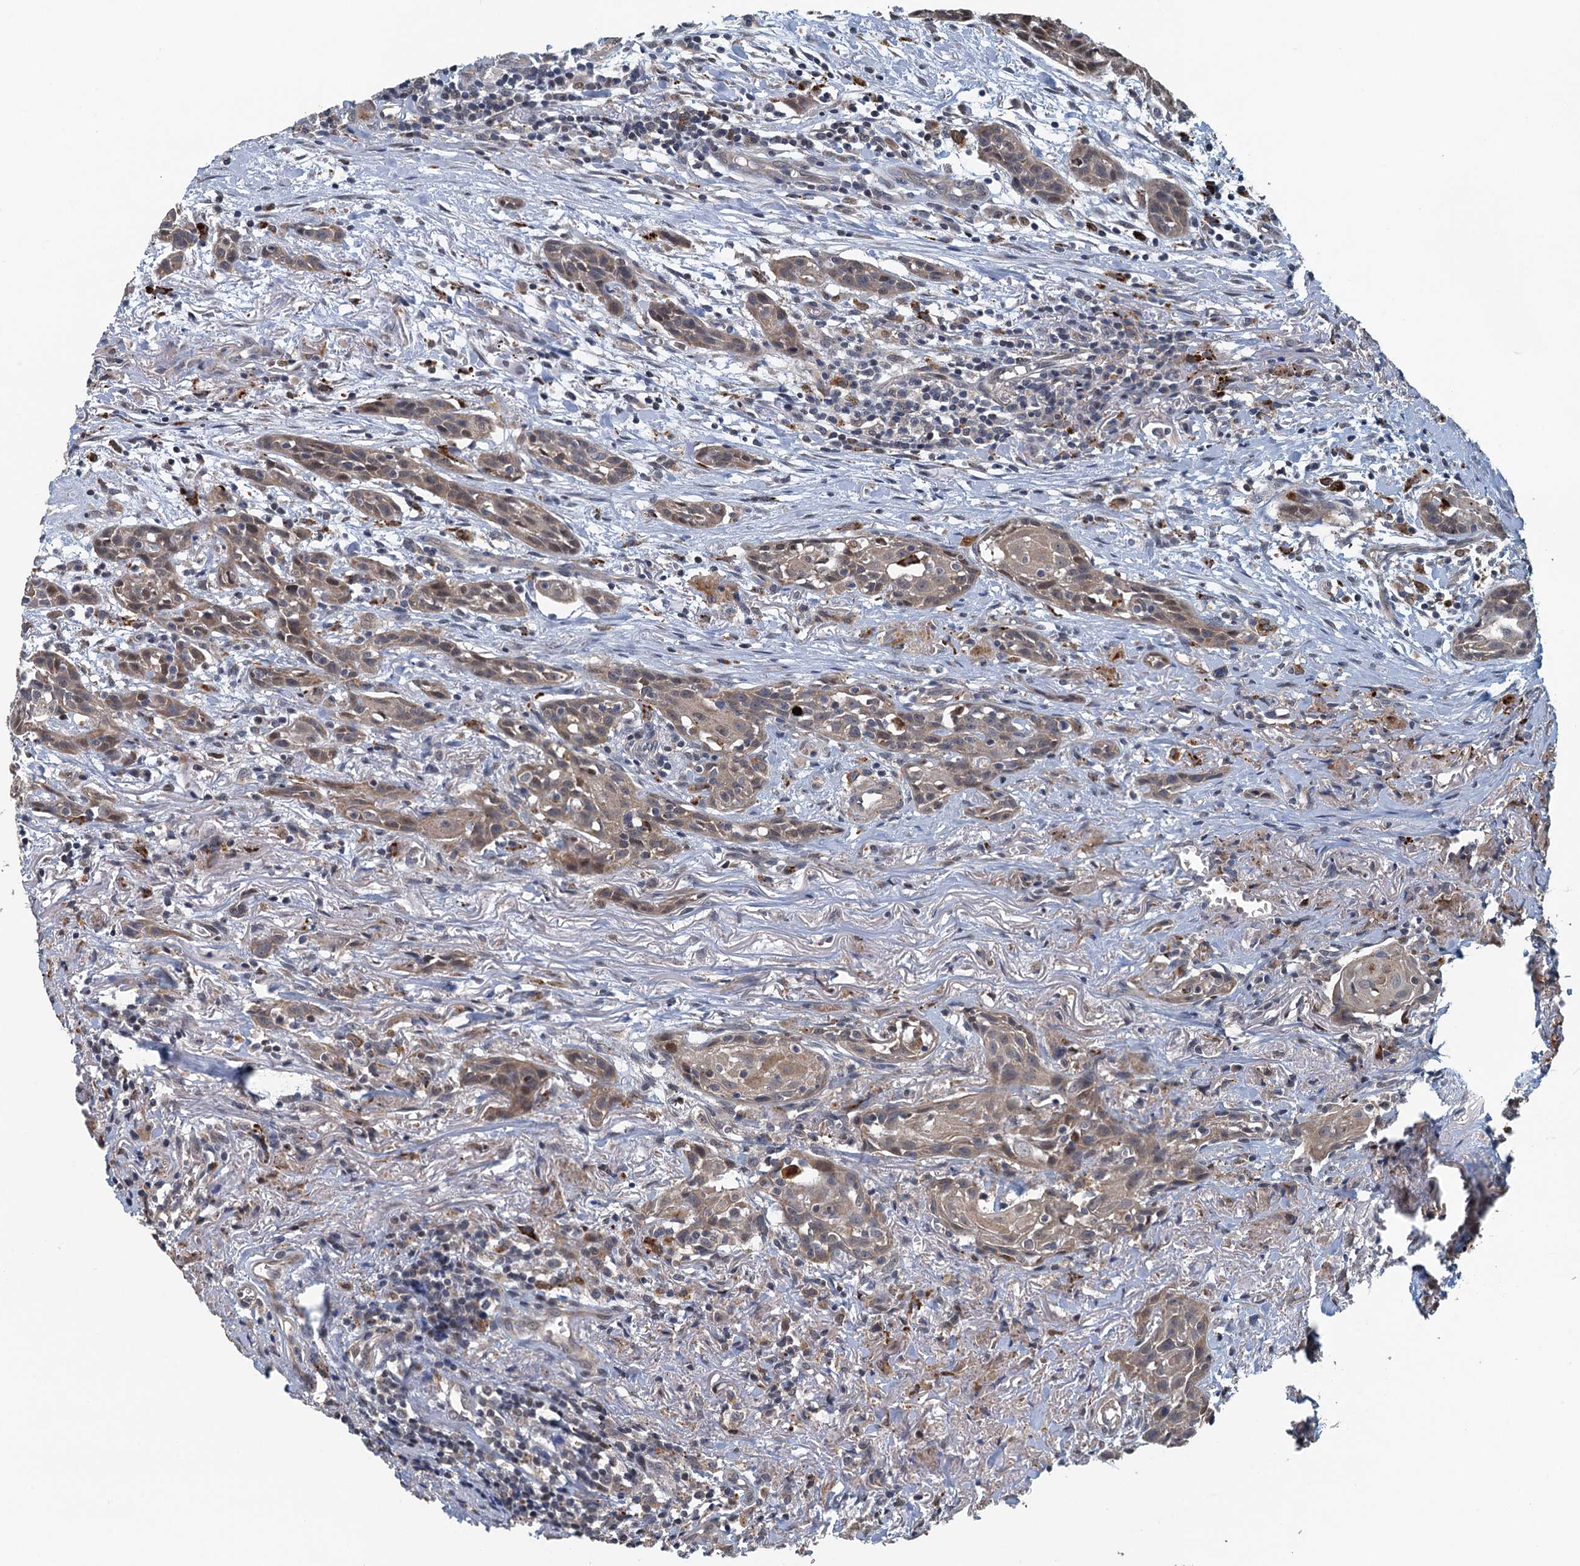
{"staining": {"intensity": "weak", "quantity": ">75%", "location": "cytoplasmic/membranous,nuclear"}, "tissue": "head and neck cancer", "cell_type": "Tumor cells", "image_type": "cancer", "snomed": [{"axis": "morphology", "description": "Squamous cell carcinoma, NOS"}, {"axis": "topography", "description": "Oral tissue"}, {"axis": "topography", "description": "Head-Neck"}], "caption": "Immunohistochemistry (IHC) of human squamous cell carcinoma (head and neck) shows low levels of weak cytoplasmic/membranous and nuclear expression in approximately >75% of tumor cells. The staining is performed using DAB (3,3'-diaminobenzidine) brown chromogen to label protein expression. The nuclei are counter-stained blue using hematoxylin.", "gene": "AGRN", "patient": {"sex": "female", "age": 50}}